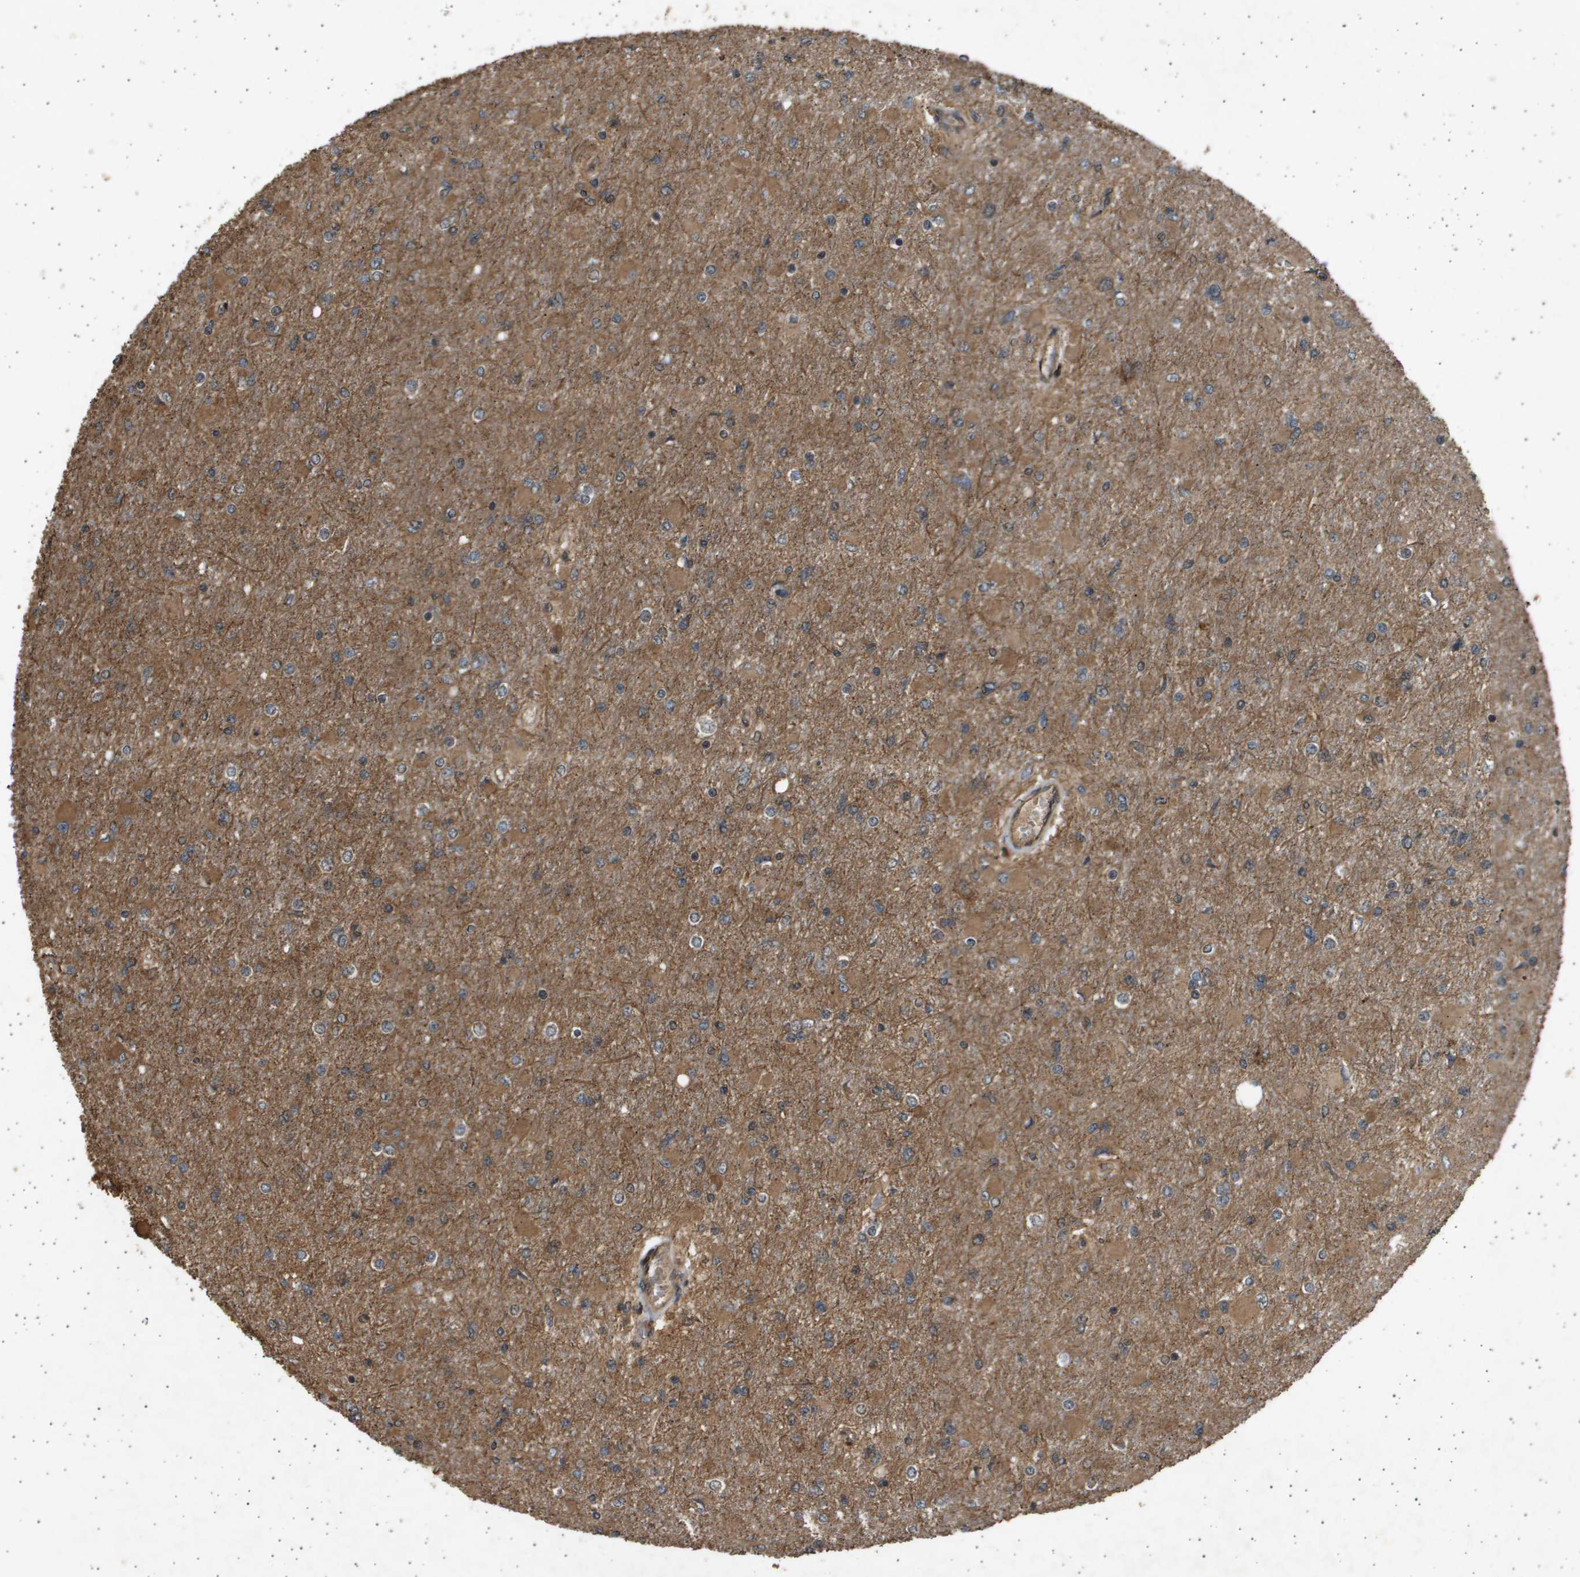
{"staining": {"intensity": "moderate", "quantity": ">75%", "location": "cytoplasmic/membranous"}, "tissue": "glioma", "cell_type": "Tumor cells", "image_type": "cancer", "snomed": [{"axis": "morphology", "description": "Glioma, malignant, High grade"}, {"axis": "topography", "description": "Cerebral cortex"}], "caption": "Tumor cells exhibit medium levels of moderate cytoplasmic/membranous expression in about >75% of cells in human malignant glioma (high-grade). Using DAB (3,3'-diaminobenzidine) (brown) and hematoxylin (blue) stains, captured at high magnification using brightfield microscopy.", "gene": "TNRC6A", "patient": {"sex": "female", "age": 36}}